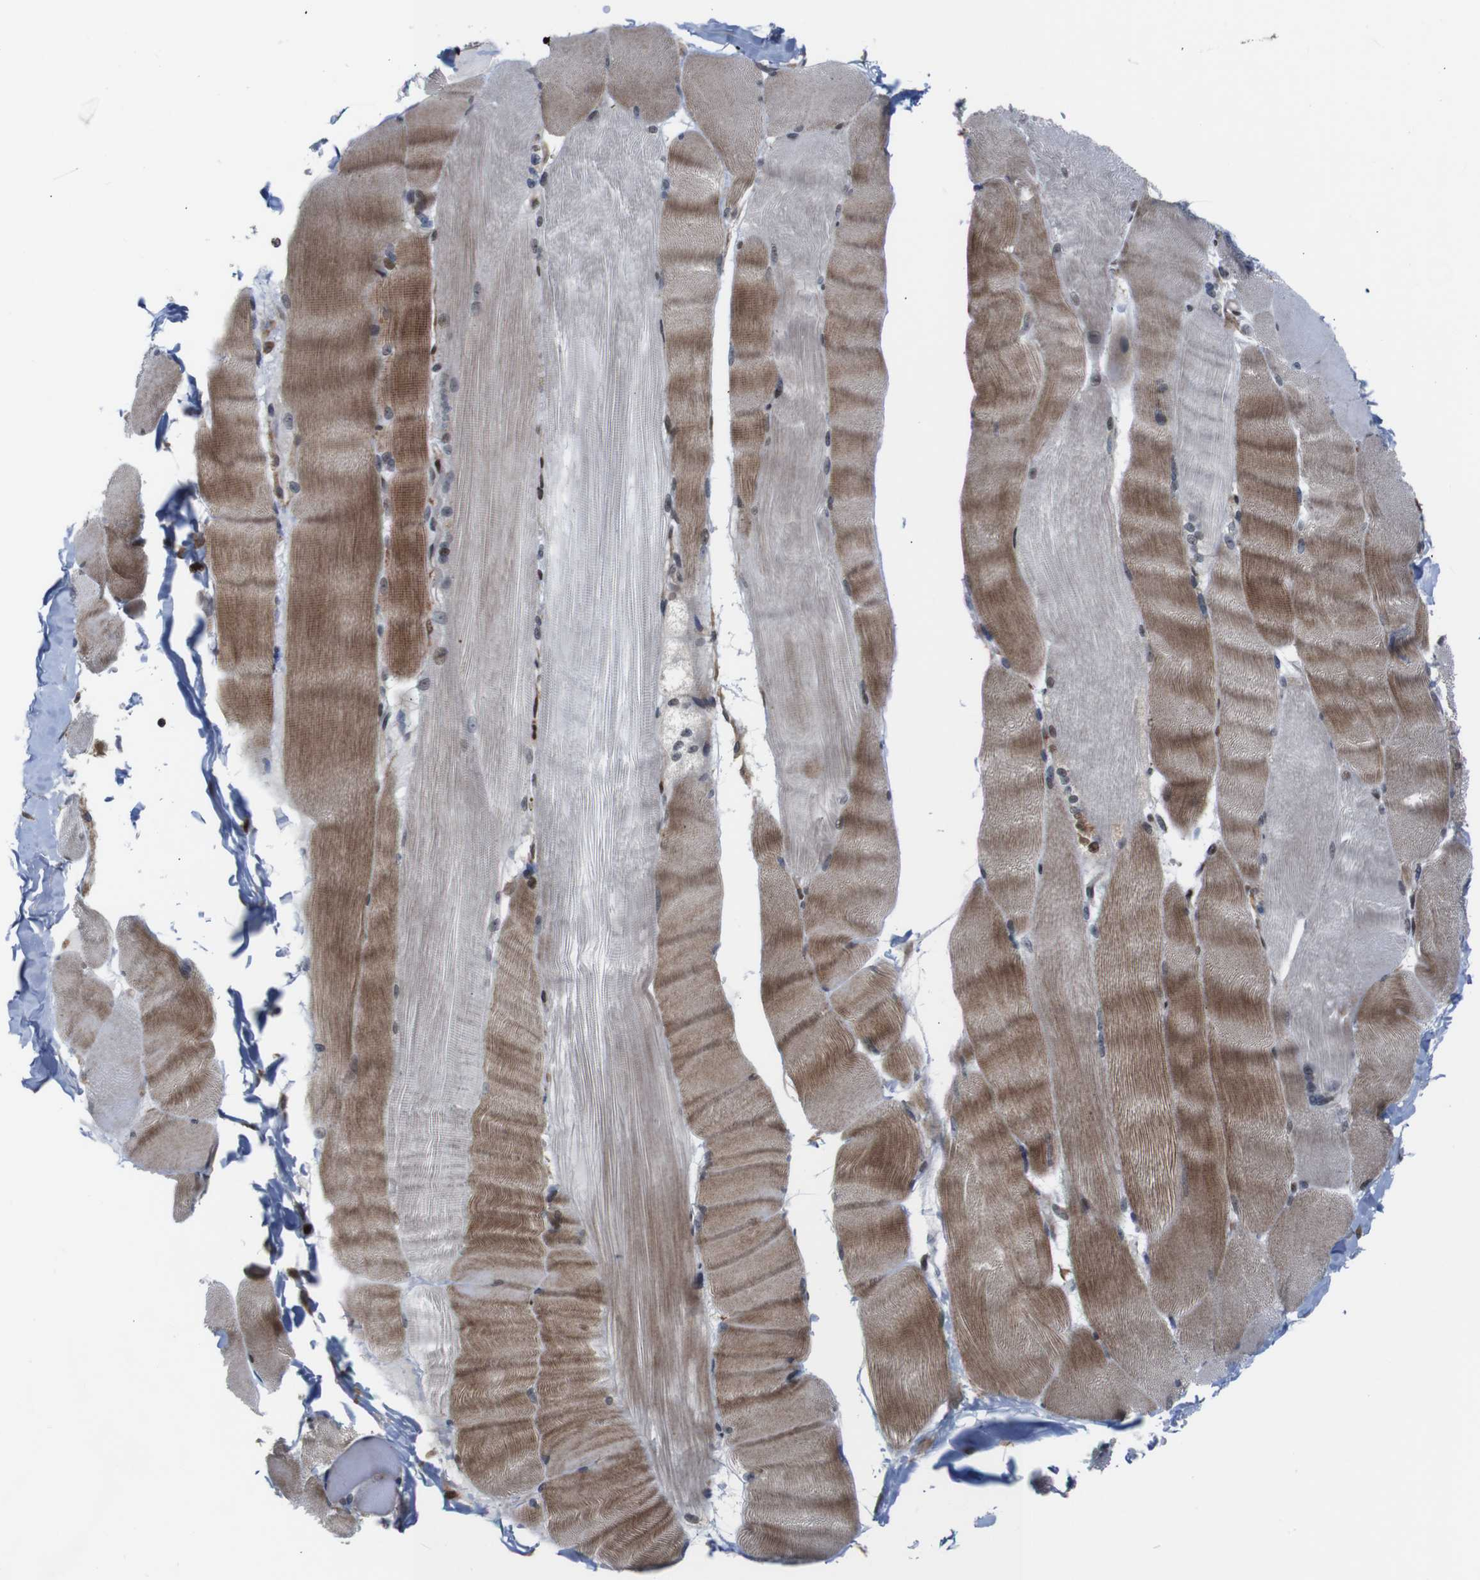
{"staining": {"intensity": "moderate", "quantity": "25%-75%", "location": "cytoplasmic/membranous"}, "tissue": "skeletal muscle", "cell_type": "Myocytes", "image_type": "normal", "snomed": [{"axis": "morphology", "description": "Normal tissue, NOS"}, {"axis": "topography", "description": "Skin"}, {"axis": "topography", "description": "Skeletal muscle"}], "caption": "Immunohistochemical staining of benign human skeletal muscle displays 25%-75% levels of moderate cytoplasmic/membranous protein expression in approximately 25%-75% of myocytes.", "gene": "PTPN1", "patient": {"sex": "male", "age": 83}}